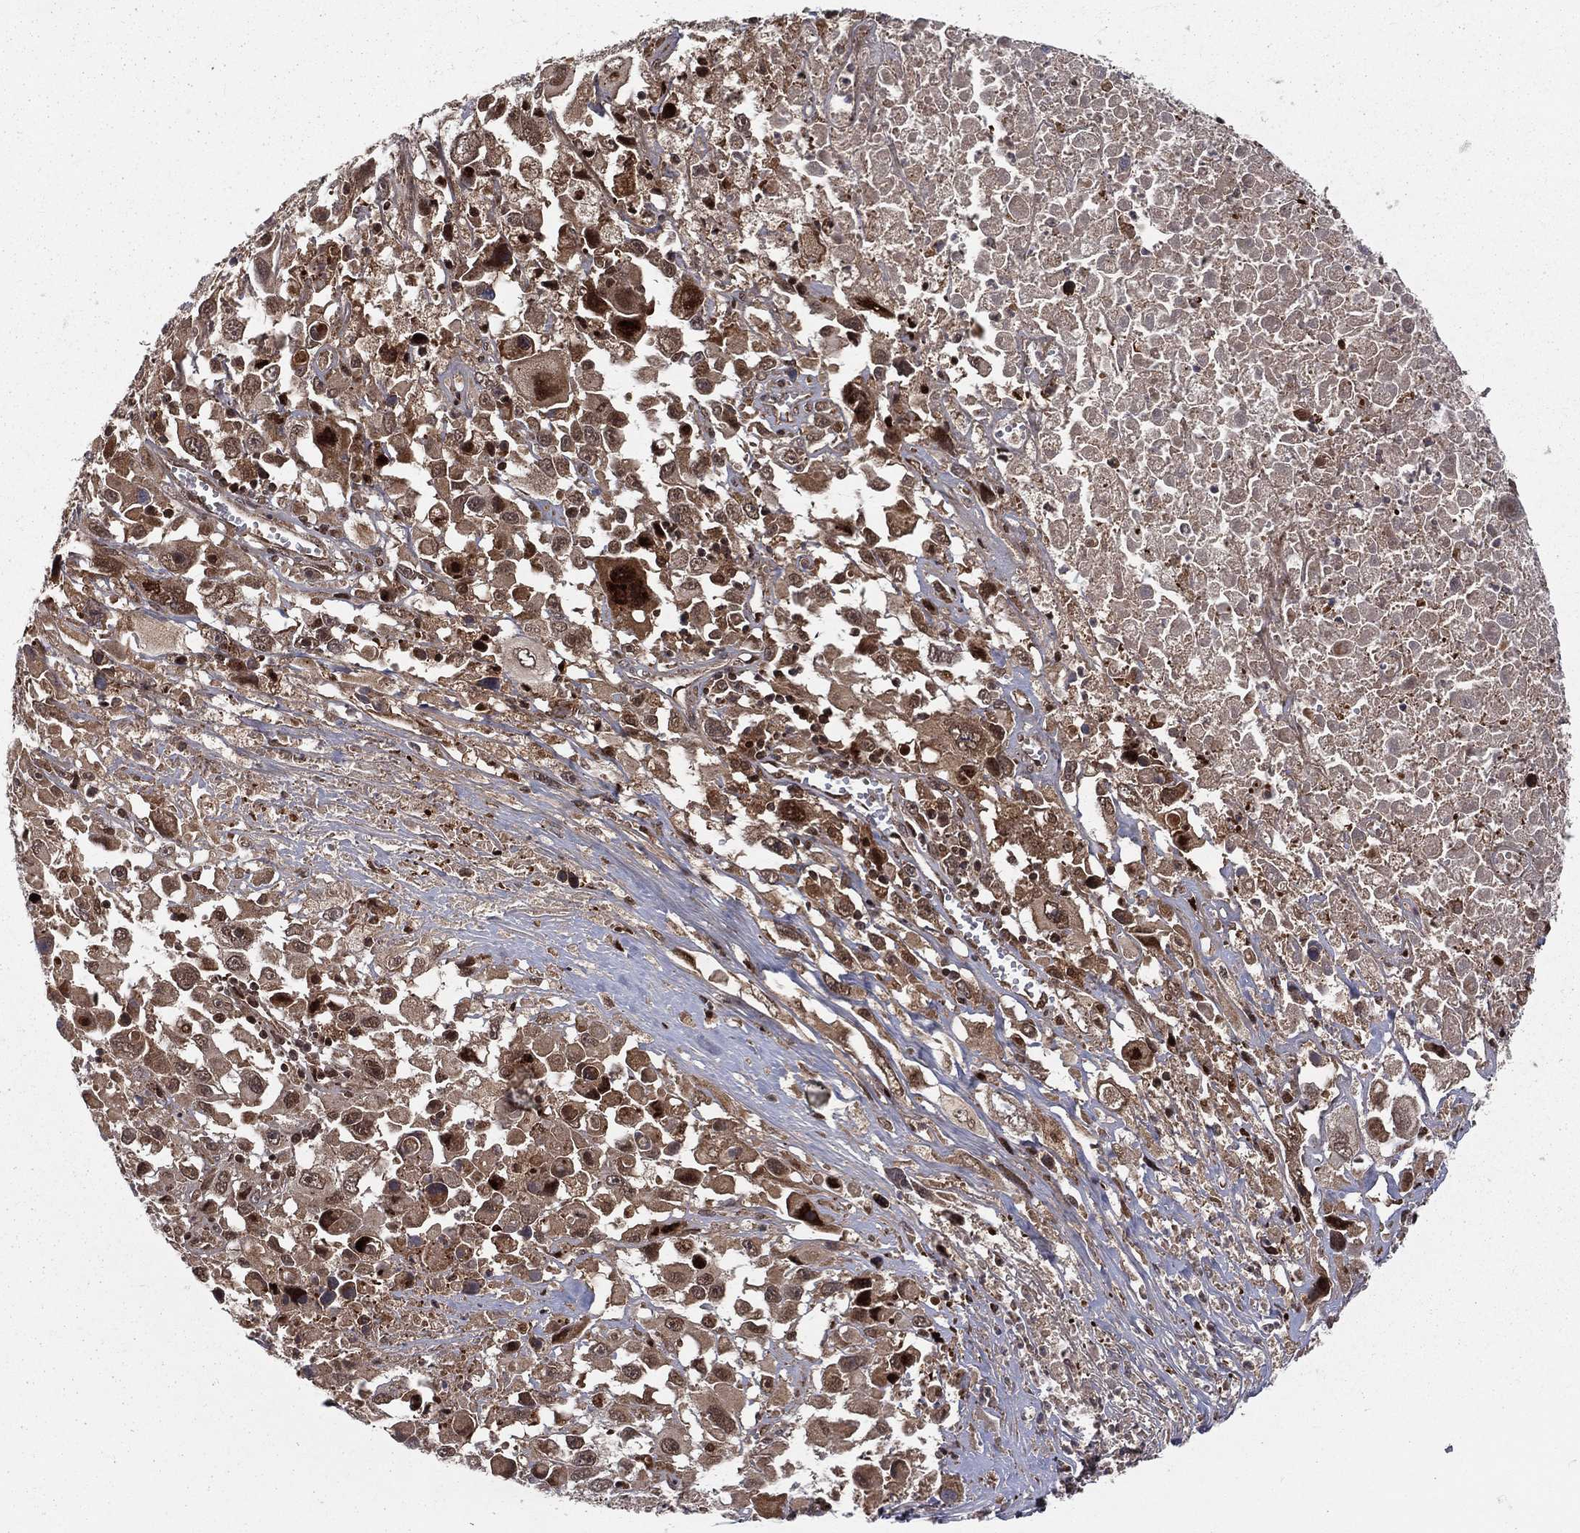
{"staining": {"intensity": "strong", "quantity": "25%-75%", "location": "cytoplasmic/membranous,nuclear"}, "tissue": "melanoma", "cell_type": "Tumor cells", "image_type": "cancer", "snomed": [{"axis": "morphology", "description": "Malignant melanoma, Metastatic site"}, {"axis": "topography", "description": "Soft tissue"}], "caption": "The immunohistochemical stain labels strong cytoplasmic/membranous and nuclear expression in tumor cells of malignant melanoma (metastatic site) tissue.", "gene": "MDM2", "patient": {"sex": "male", "age": 50}}